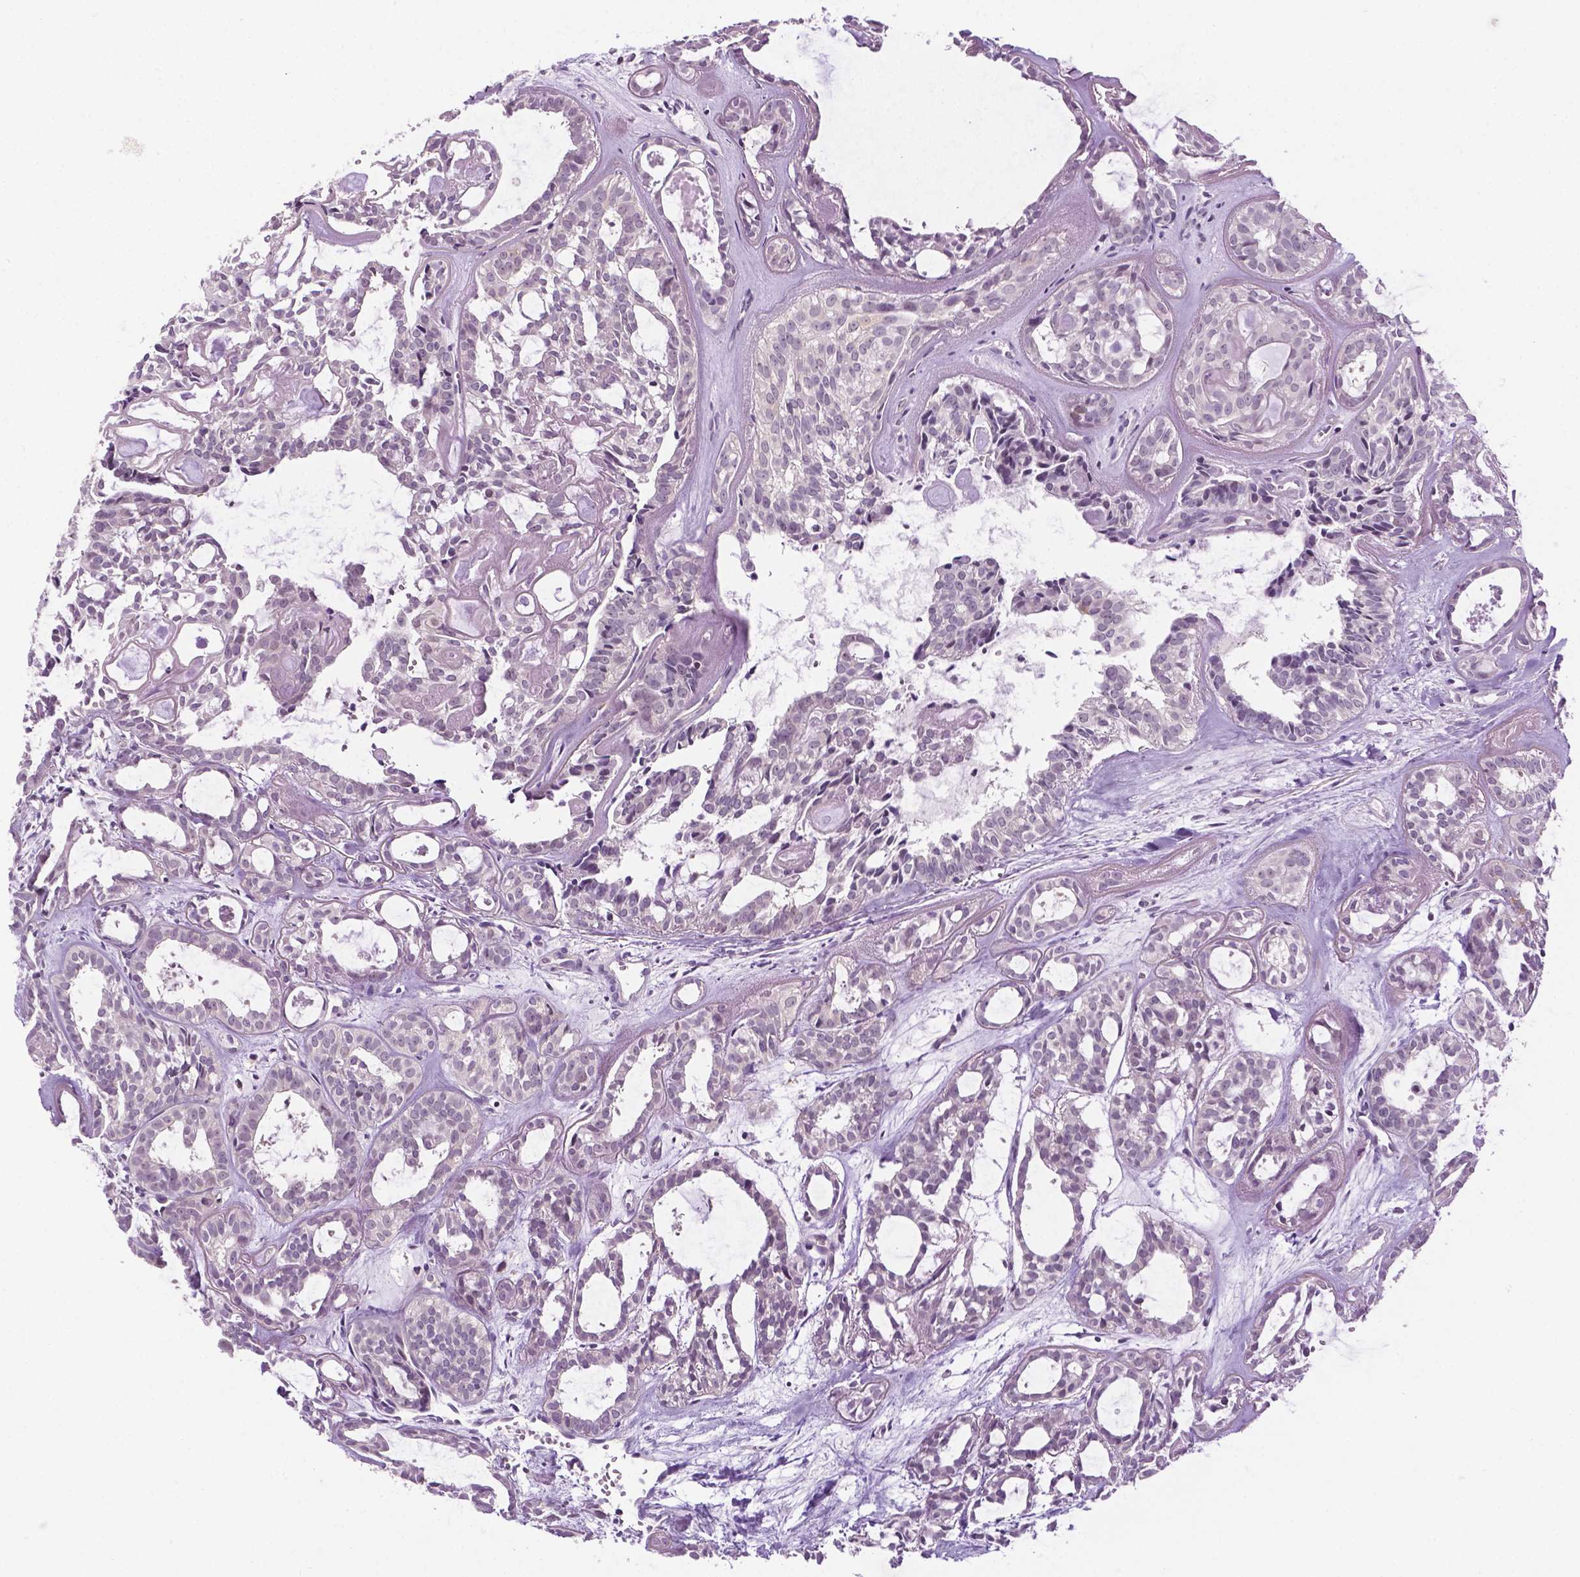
{"staining": {"intensity": "negative", "quantity": "none", "location": "none"}, "tissue": "head and neck cancer", "cell_type": "Tumor cells", "image_type": "cancer", "snomed": [{"axis": "morphology", "description": "Adenocarcinoma, NOS"}, {"axis": "topography", "description": "Head-Neck"}], "caption": "A photomicrograph of head and neck cancer (adenocarcinoma) stained for a protein reveals no brown staining in tumor cells.", "gene": "DENND4A", "patient": {"sex": "female", "age": 62}}